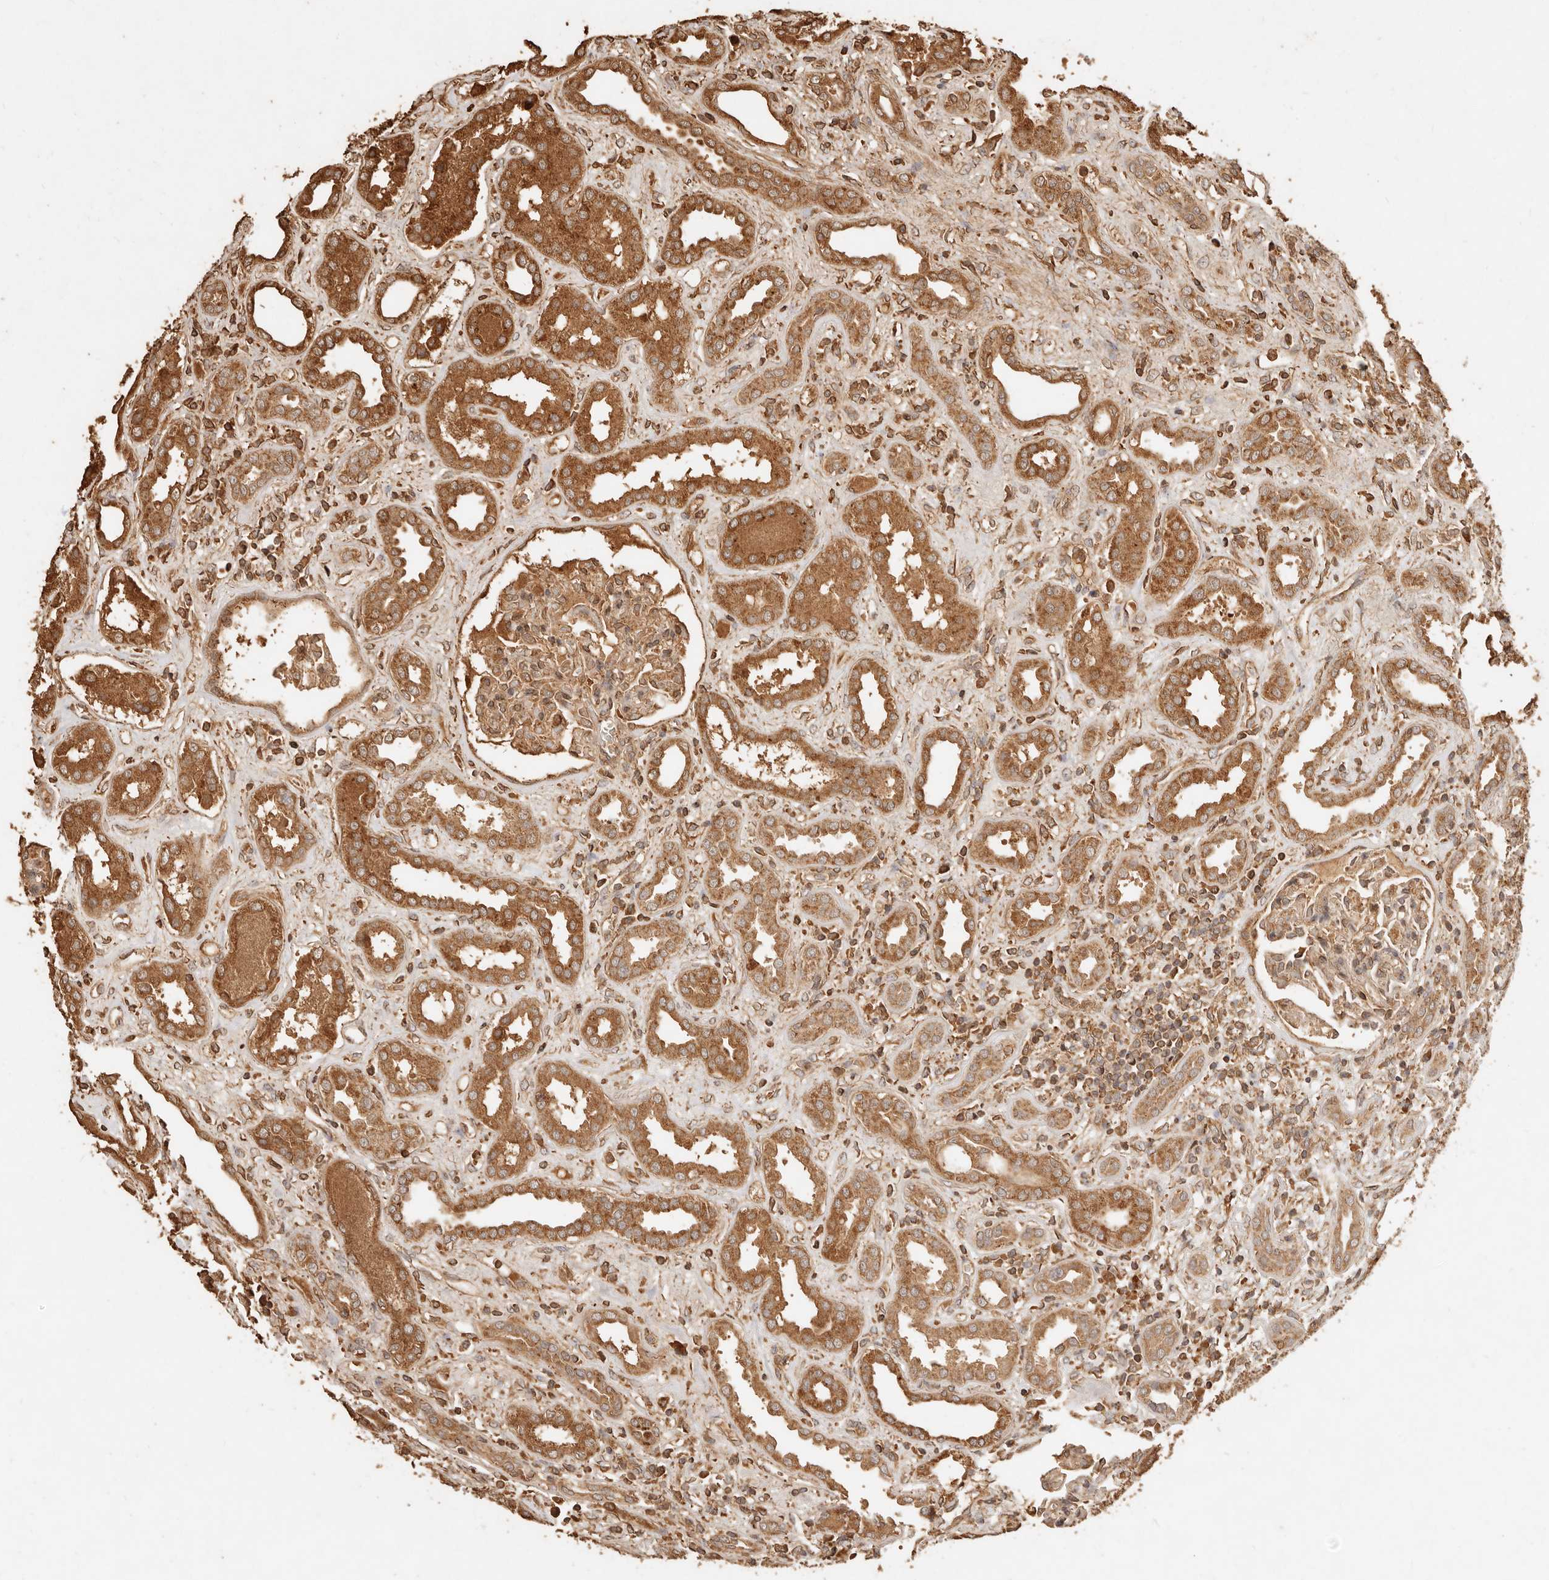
{"staining": {"intensity": "moderate", "quantity": "25%-75%", "location": "cytoplasmic/membranous"}, "tissue": "kidney", "cell_type": "Cells in glomeruli", "image_type": "normal", "snomed": [{"axis": "morphology", "description": "Normal tissue, NOS"}, {"axis": "topography", "description": "Kidney"}], "caption": "The immunohistochemical stain shows moderate cytoplasmic/membranous positivity in cells in glomeruli of benign kidney.", "gene": "FAM180B", "patient": {"sex": "male", "age": 59}}